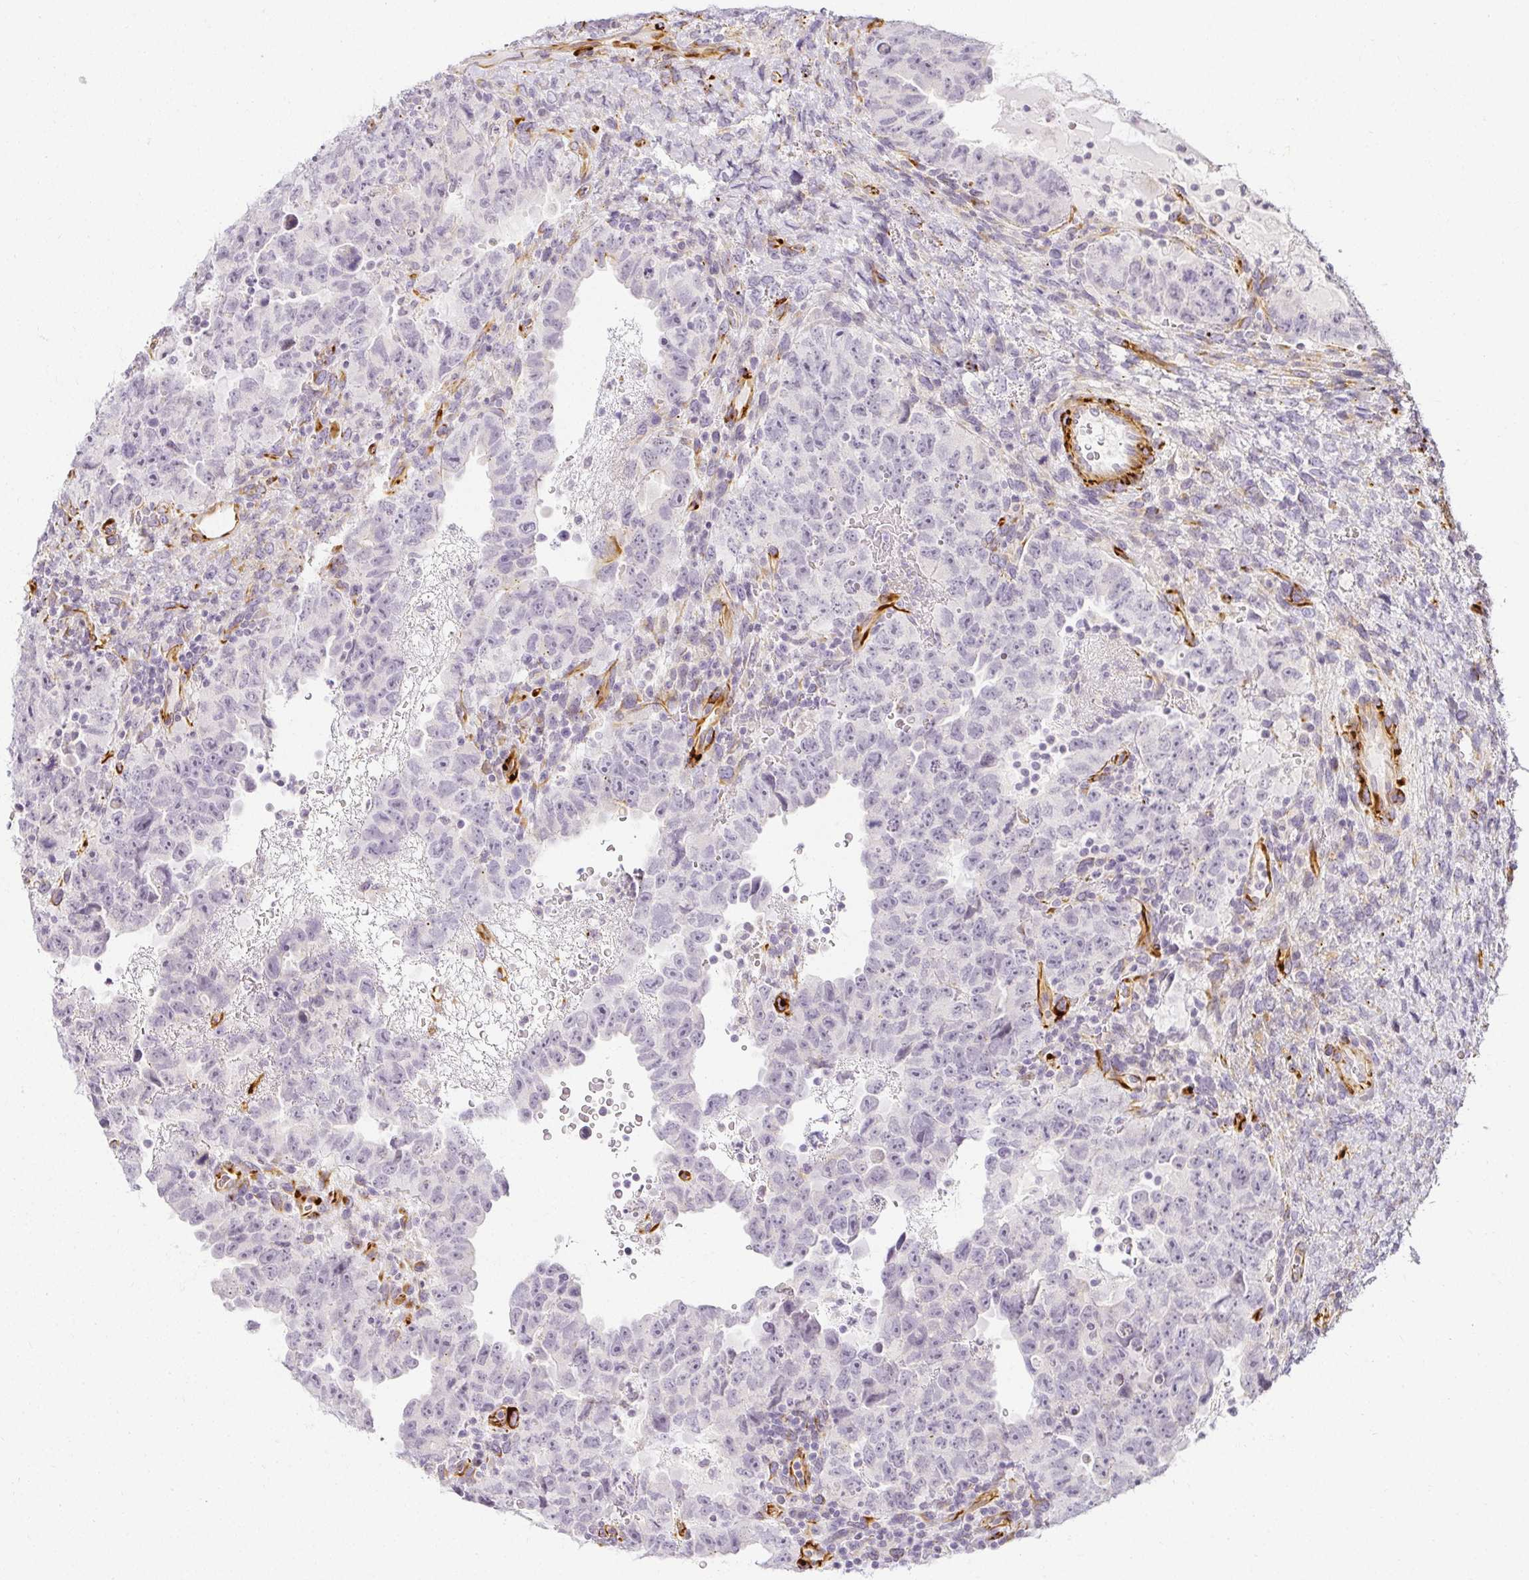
{"staining": {"intensity": "negative", "quantity": "none", "location": "none"}, "tissue": "testis cancer", "cell_type": "Tumor cells", "image_type": "cancer", "snomed": [{"axis": "morphology", "description": "Carcinoma, Embryonal, NOS"}, {"axis": "topography", "description": "Testis"}], "caption": "Micrograph shows no protein staining in tumor cells of testis cancer (embryonal carcinoma) tissue.", "gene": "ACAN", "patient": {"sex": "male", "age": 24}}